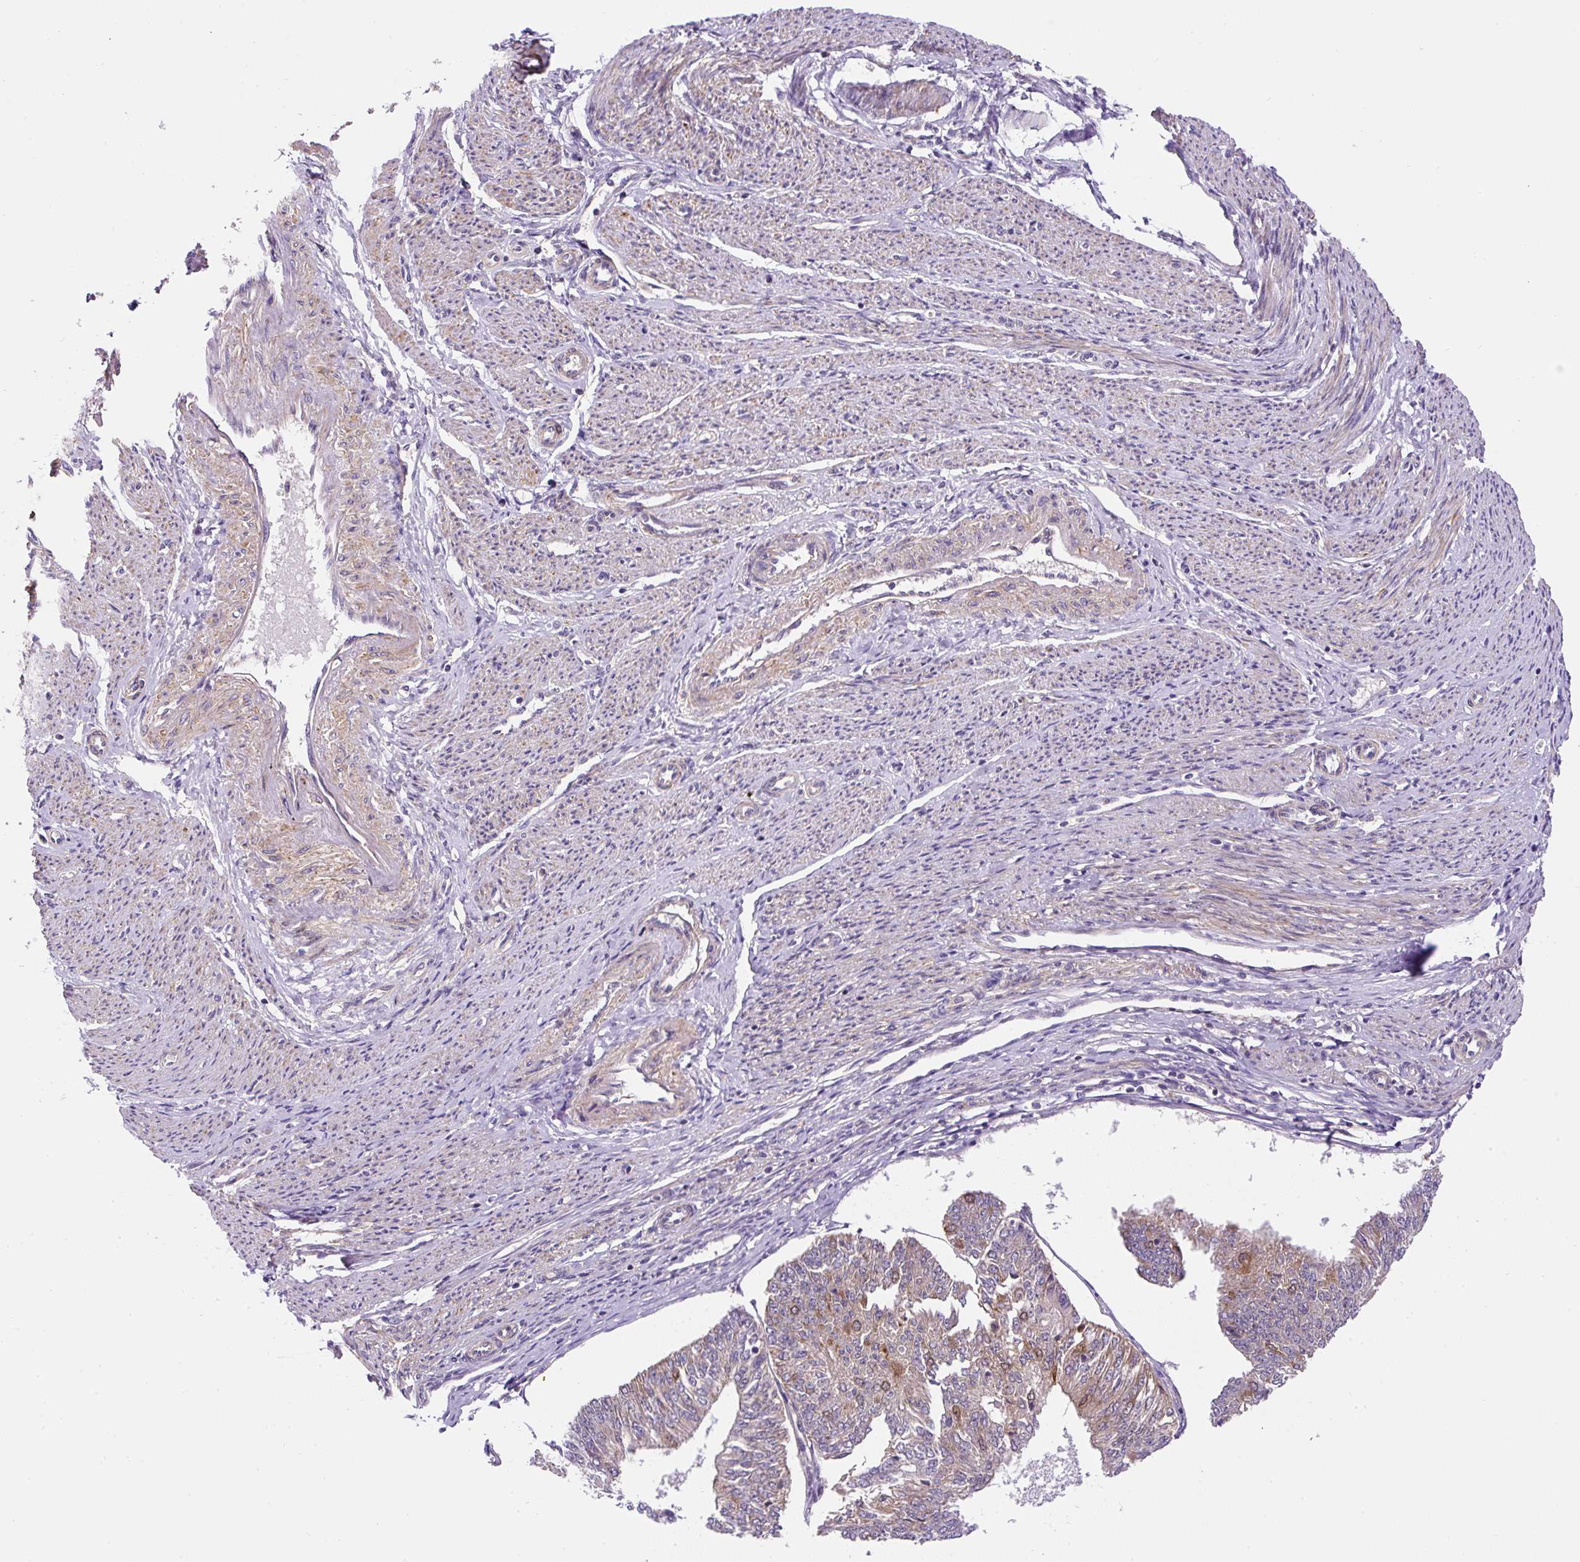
{"staining": {"intensity": "moderate", "quantity": "<25%", "location": "cytoplasmic/membranous"}, "tissue": "endometrial cancer", "cell_type": "Tumor cells", "image_type": "cancer", "snomed": [{"axis": "morphology", "description": "Adenocarcinoma, NOS"}, {"axis": "topography", "description": "Endometrium"}], "caption": "This micrograph demonstrates IHC staining of adenocarcinoma (endometrial), with low moderate cytoplasmic/membranous expression in about <25% of tumor cells.", "gene": "CCDC28A", "patient": {"sex": "female", "age": 58}}